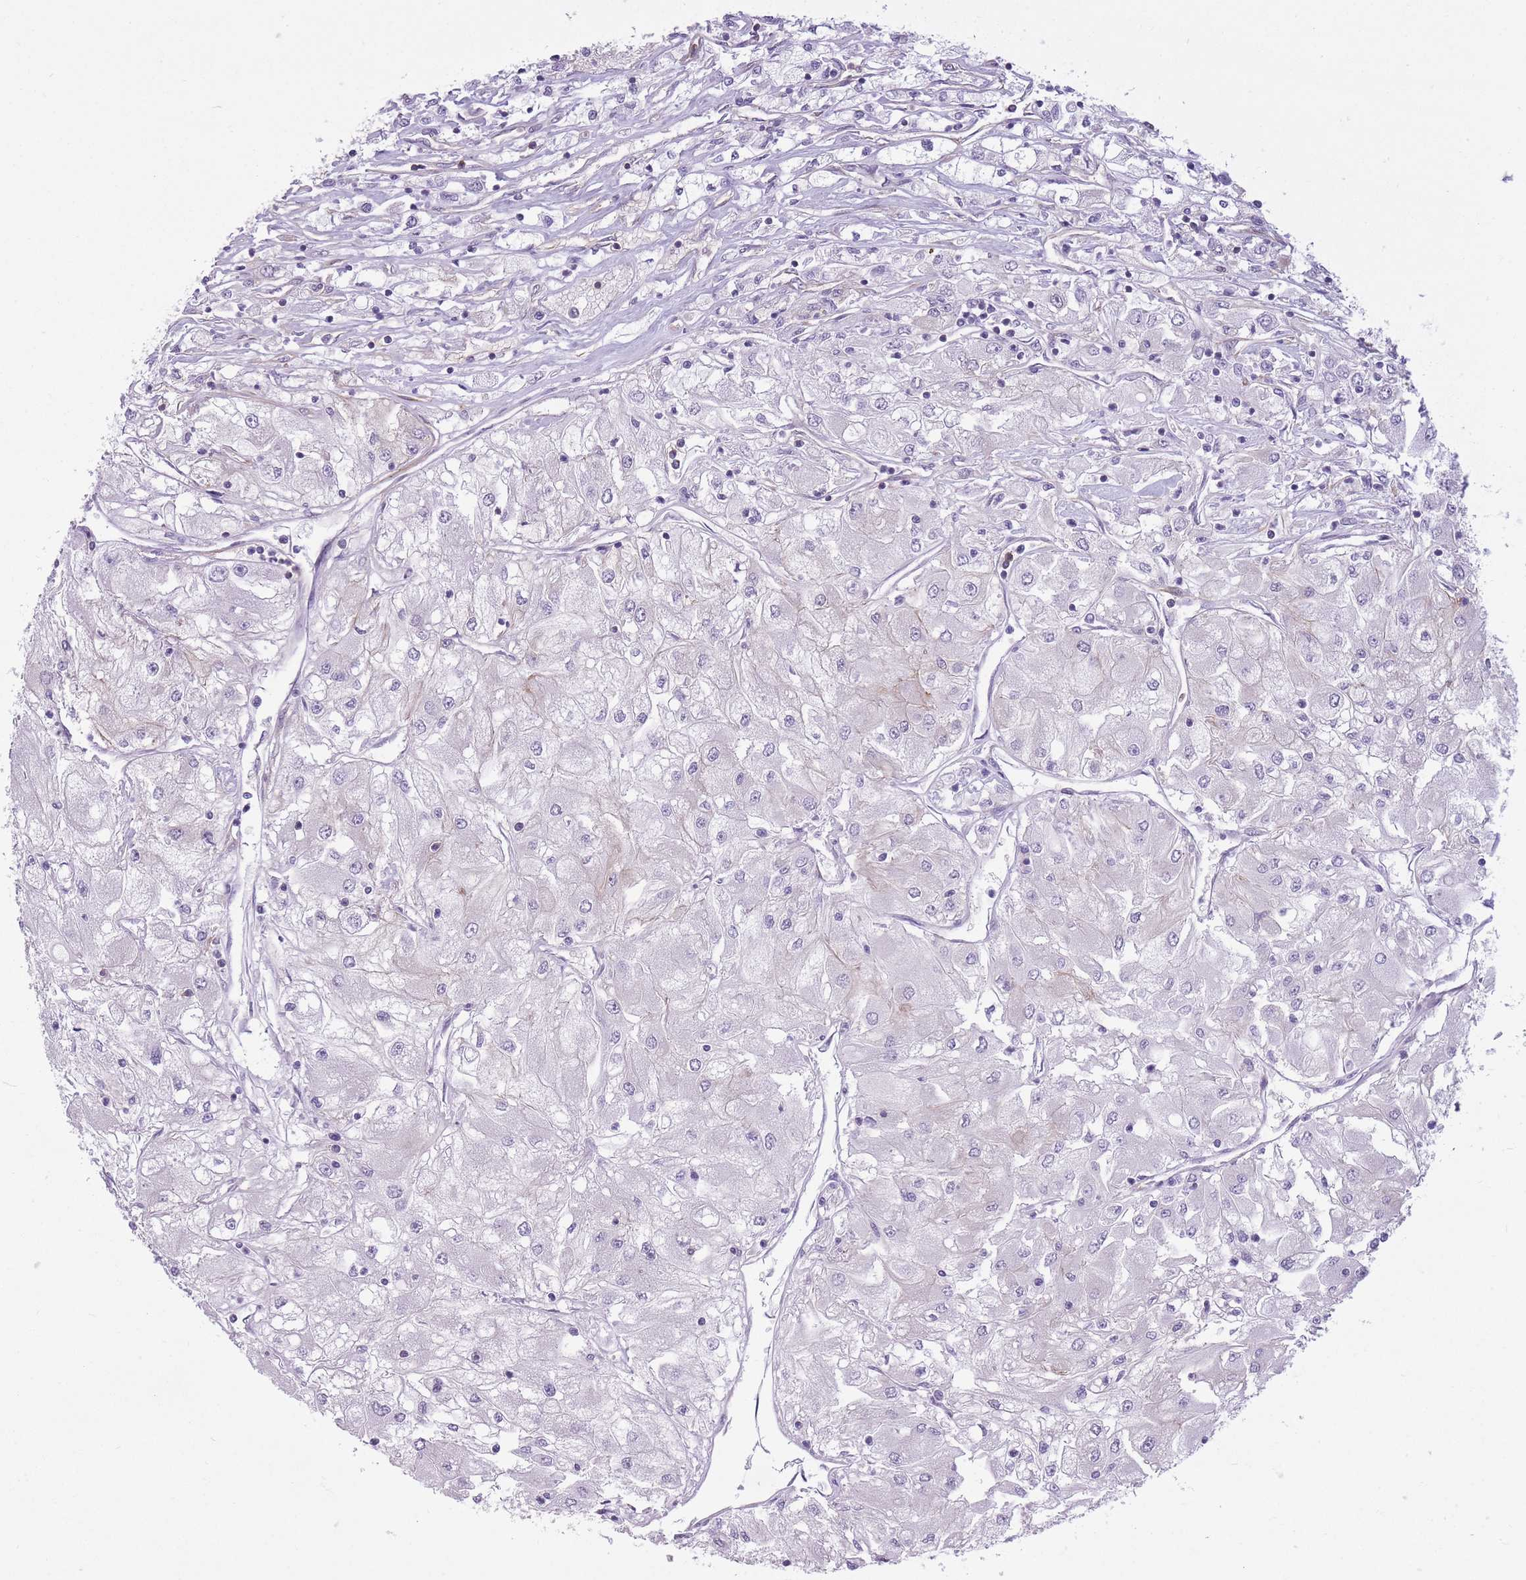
{"staining": {"intensity": "negative", "quantity": "none", "location": "none"}, "tissue": "renal cancer", "cell_type": "Tumor cells", "image_type": "cancer", "snomed": [{"axis": "morphology", "description": "Adenocarcinoma, NOS"}, {"axis": "topography", "description": "Kidney"}], "caption": "This is an IHC photomicrograph of human renal adenocarcinoma. There is no staining in tumor cells.", "gene": "ADD1", "patient": {"sex": "male", "age": 80}}